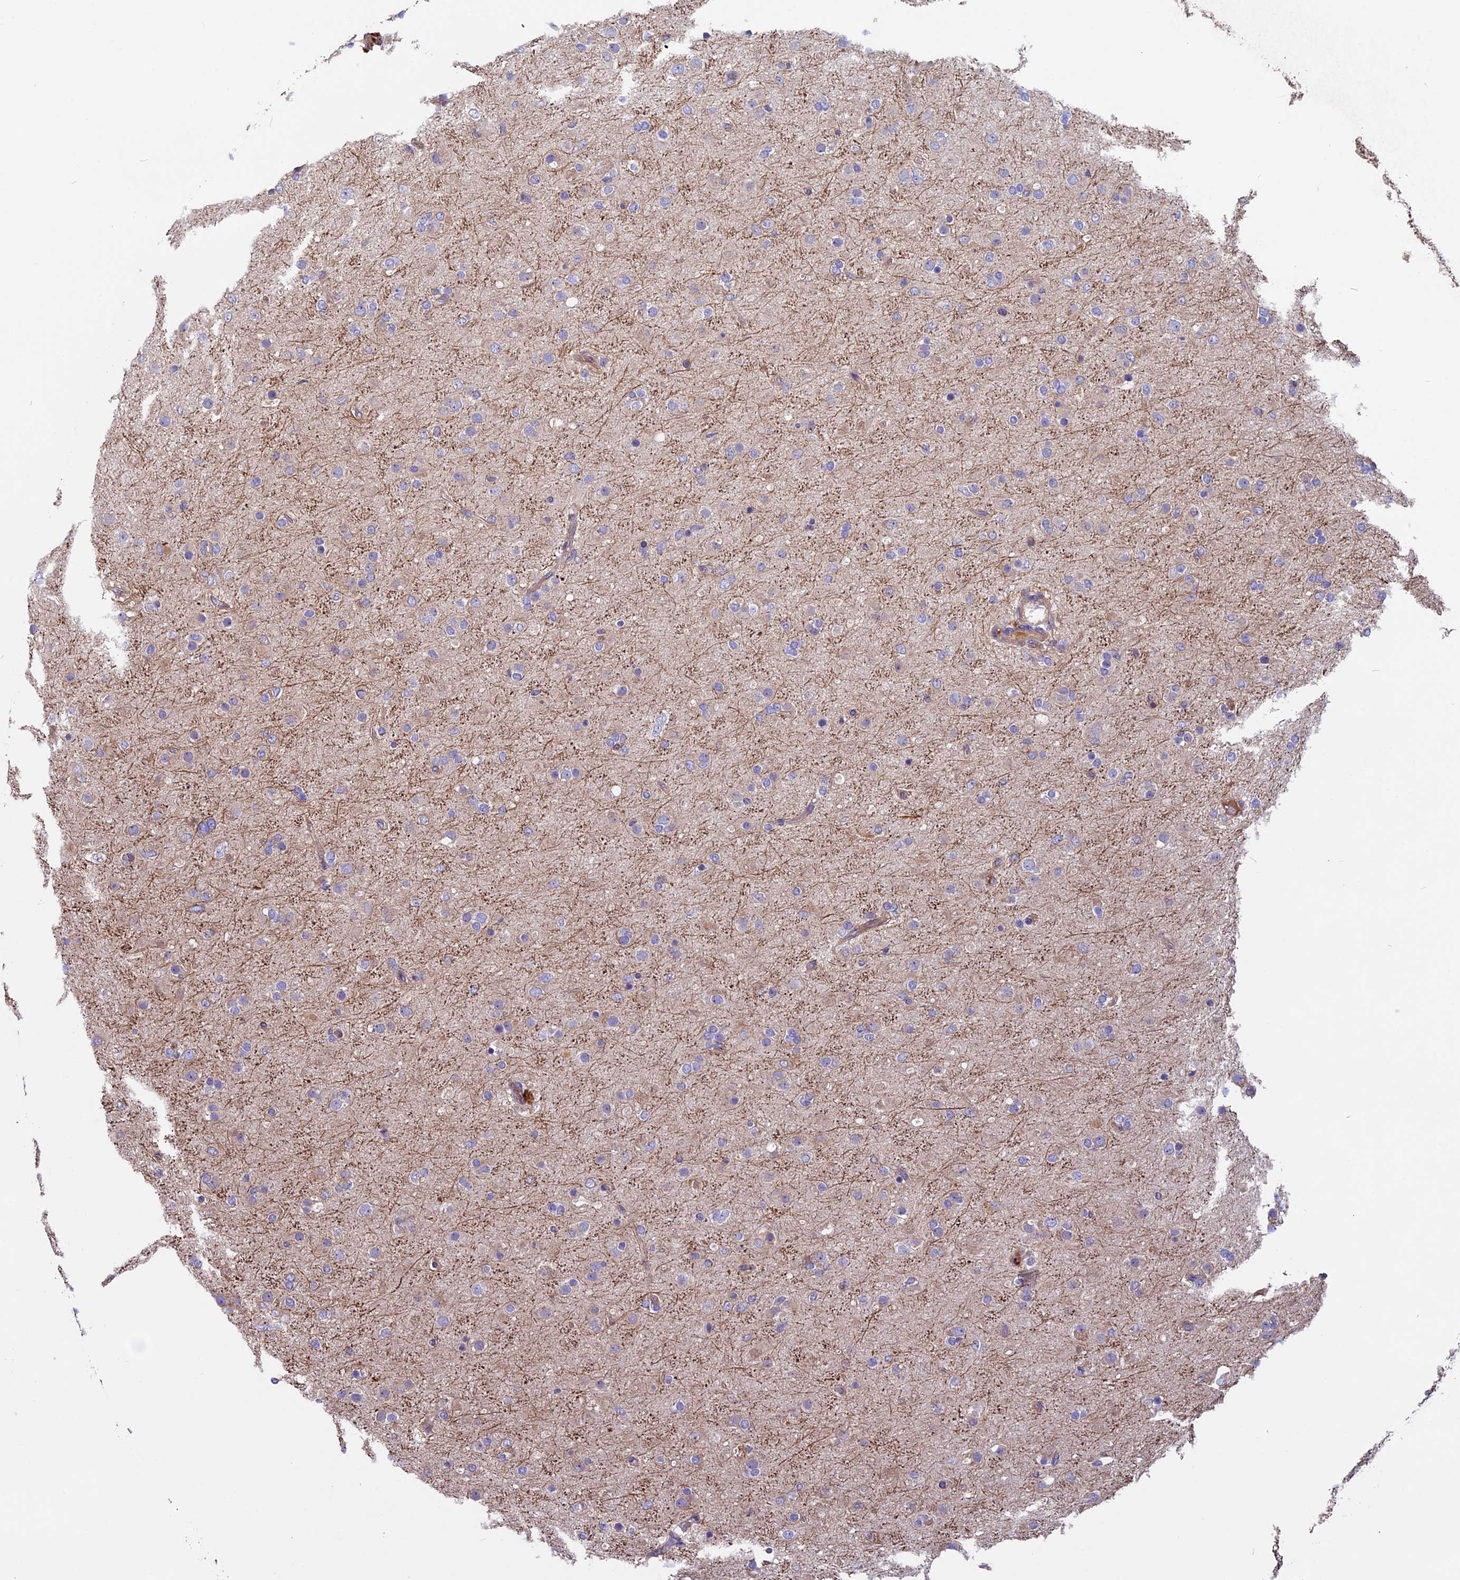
{"staining": {"intensity": "negative", "quantity": "none", "location": "none"}, "tissue": "glioma", "cell_type": "Tumor cells", "image_type": "cancer", "snomed": [{"axis": "morphology", "description": "Glioma, malignant, Low grade"}, {"axis": "topography", "description": "Brain"}], "caption": "Tumor cells show no significant staining in malignant low-grade glioma.", "gene": "CCDC153", "patient": {"sex": "male", "age": 65}}